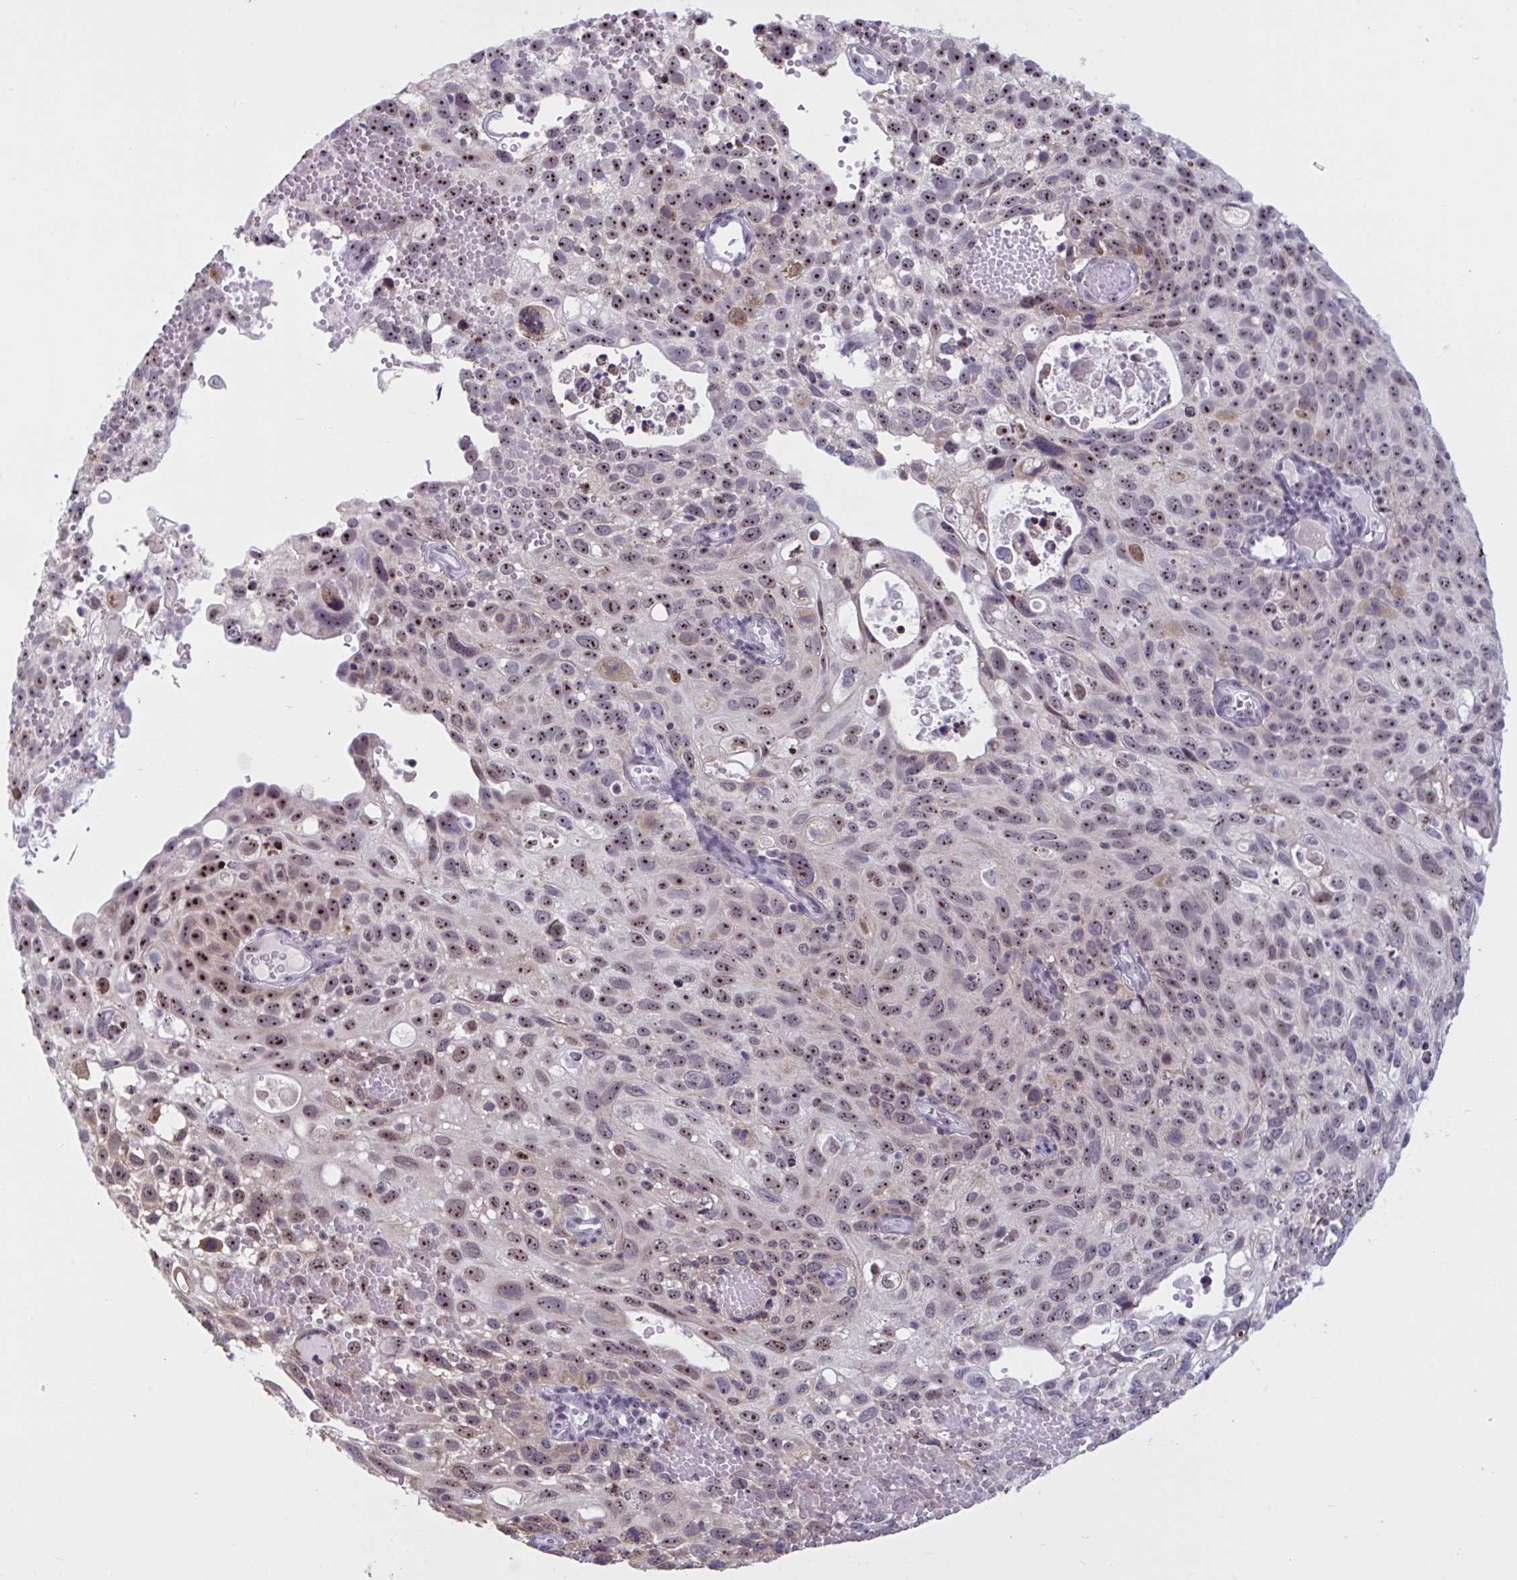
{"staining": {"intensity": "moderate", "quantity": "25%-75%", "location": "nuclear"}, "tissue": "cervical cancer", "cell_type": "Tumor cells", "image_type": "cancer", "snomed": [{"axis": "morphology", "description": "Squamous cell carcinoma, NOS"}, {"axis": "topography", "description": "Cervix"}], "caption": "Moderate nuclear staining for a protein is identified in about 25%-75% of tumor cells of cervical cancer (squamous cell carcinoma) using immunohistochemistry (IHC).", "gene": "TGM6", "patient": {"sex": "female", "age": 70}}